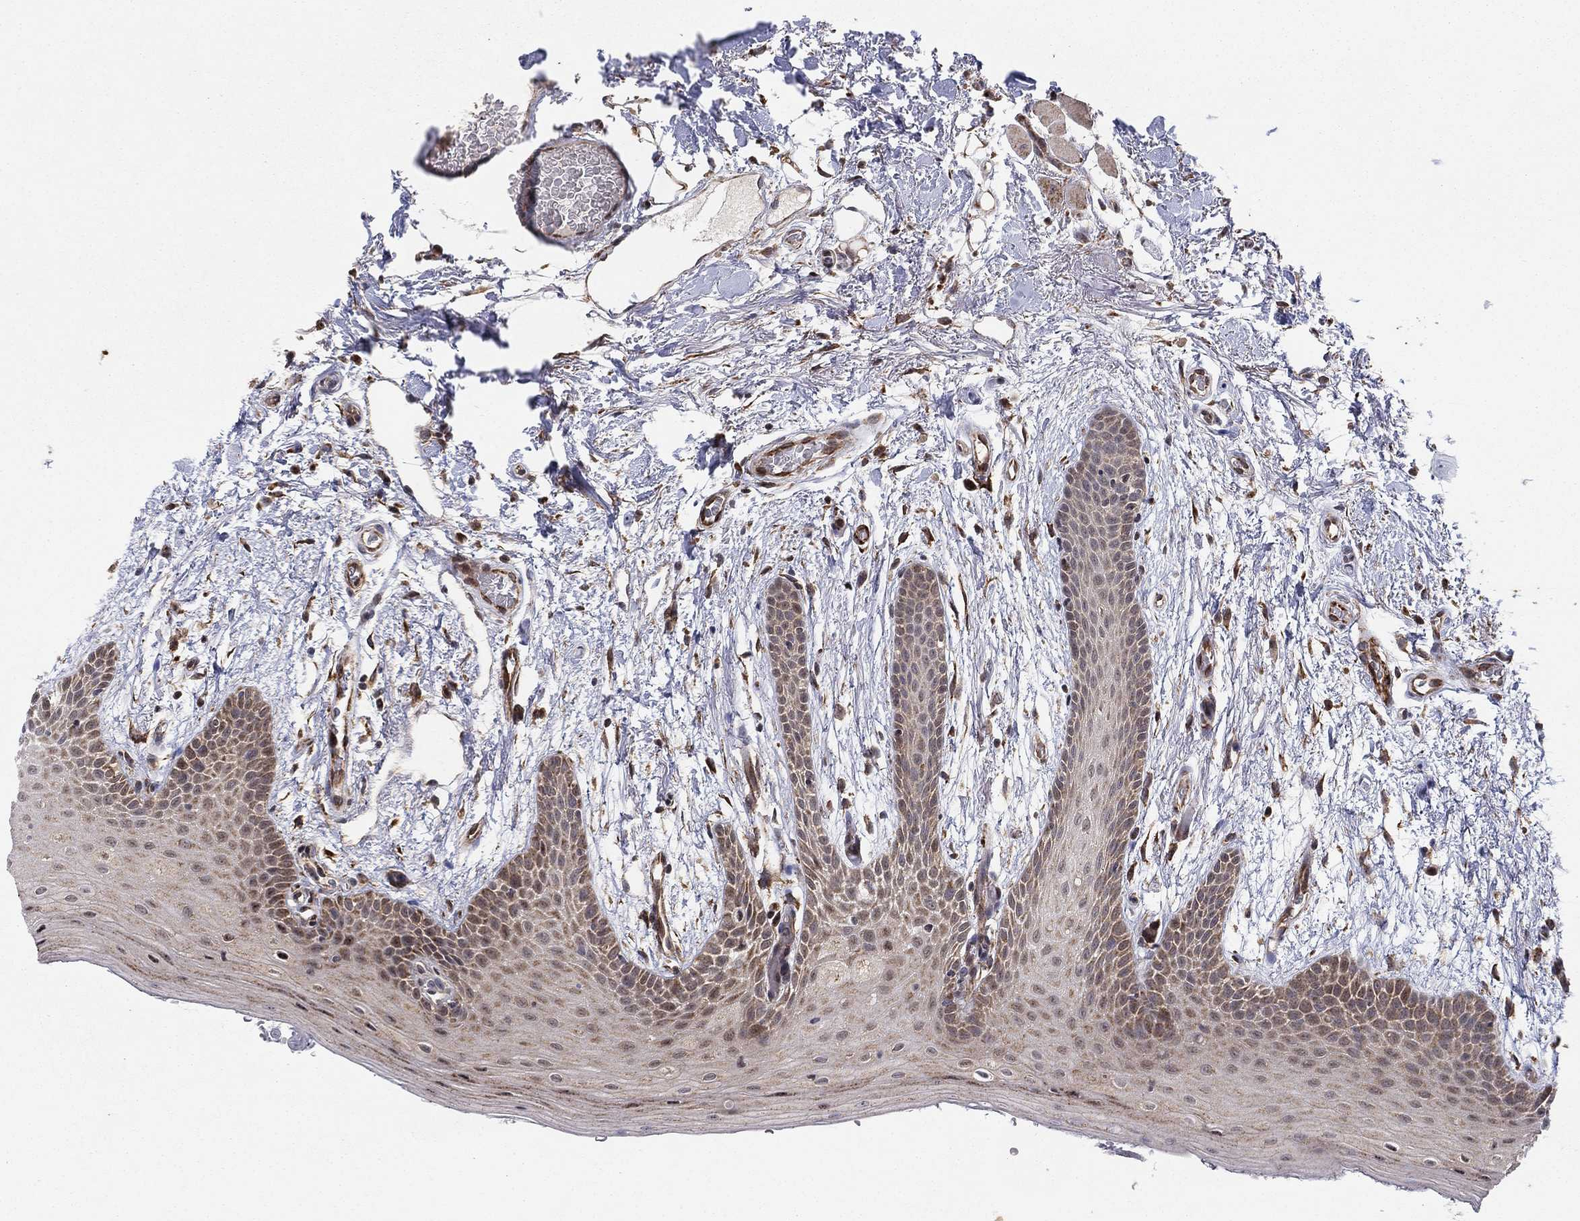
{"staining": {"intensity": "moderate", "quantity": "<25%", "location": "cytoplasmic/membranous,nuclear"}, "tissue": "oral mucosa", "cell_type": "Squamous epithelial cells", "image_type": "normal", "snomed": [{"axis": "morphology", "description": "Normal tissue, NOS"}, {"axis": "topography", "description": "Oral tissue"}, {"axis": "topography", "description": "Tounge, NOS"}], "caption": "An immunohistochemistry (IHC) histopathology image of normal tissue is shown. Protein staining in brown shows moderate cytoplasmic/membranous,nuclear positivity in oral mucosa within squamous epithelial cells. The staining was performed using DAB (3,3'-diaminobenzidine) to visualize the protein expression in brown, while the nuclei were stained in blue with hematoxylin (Magnification: 20x).", "gene": "ZNF395", "patient": {"sex": "female", "age": 86}}